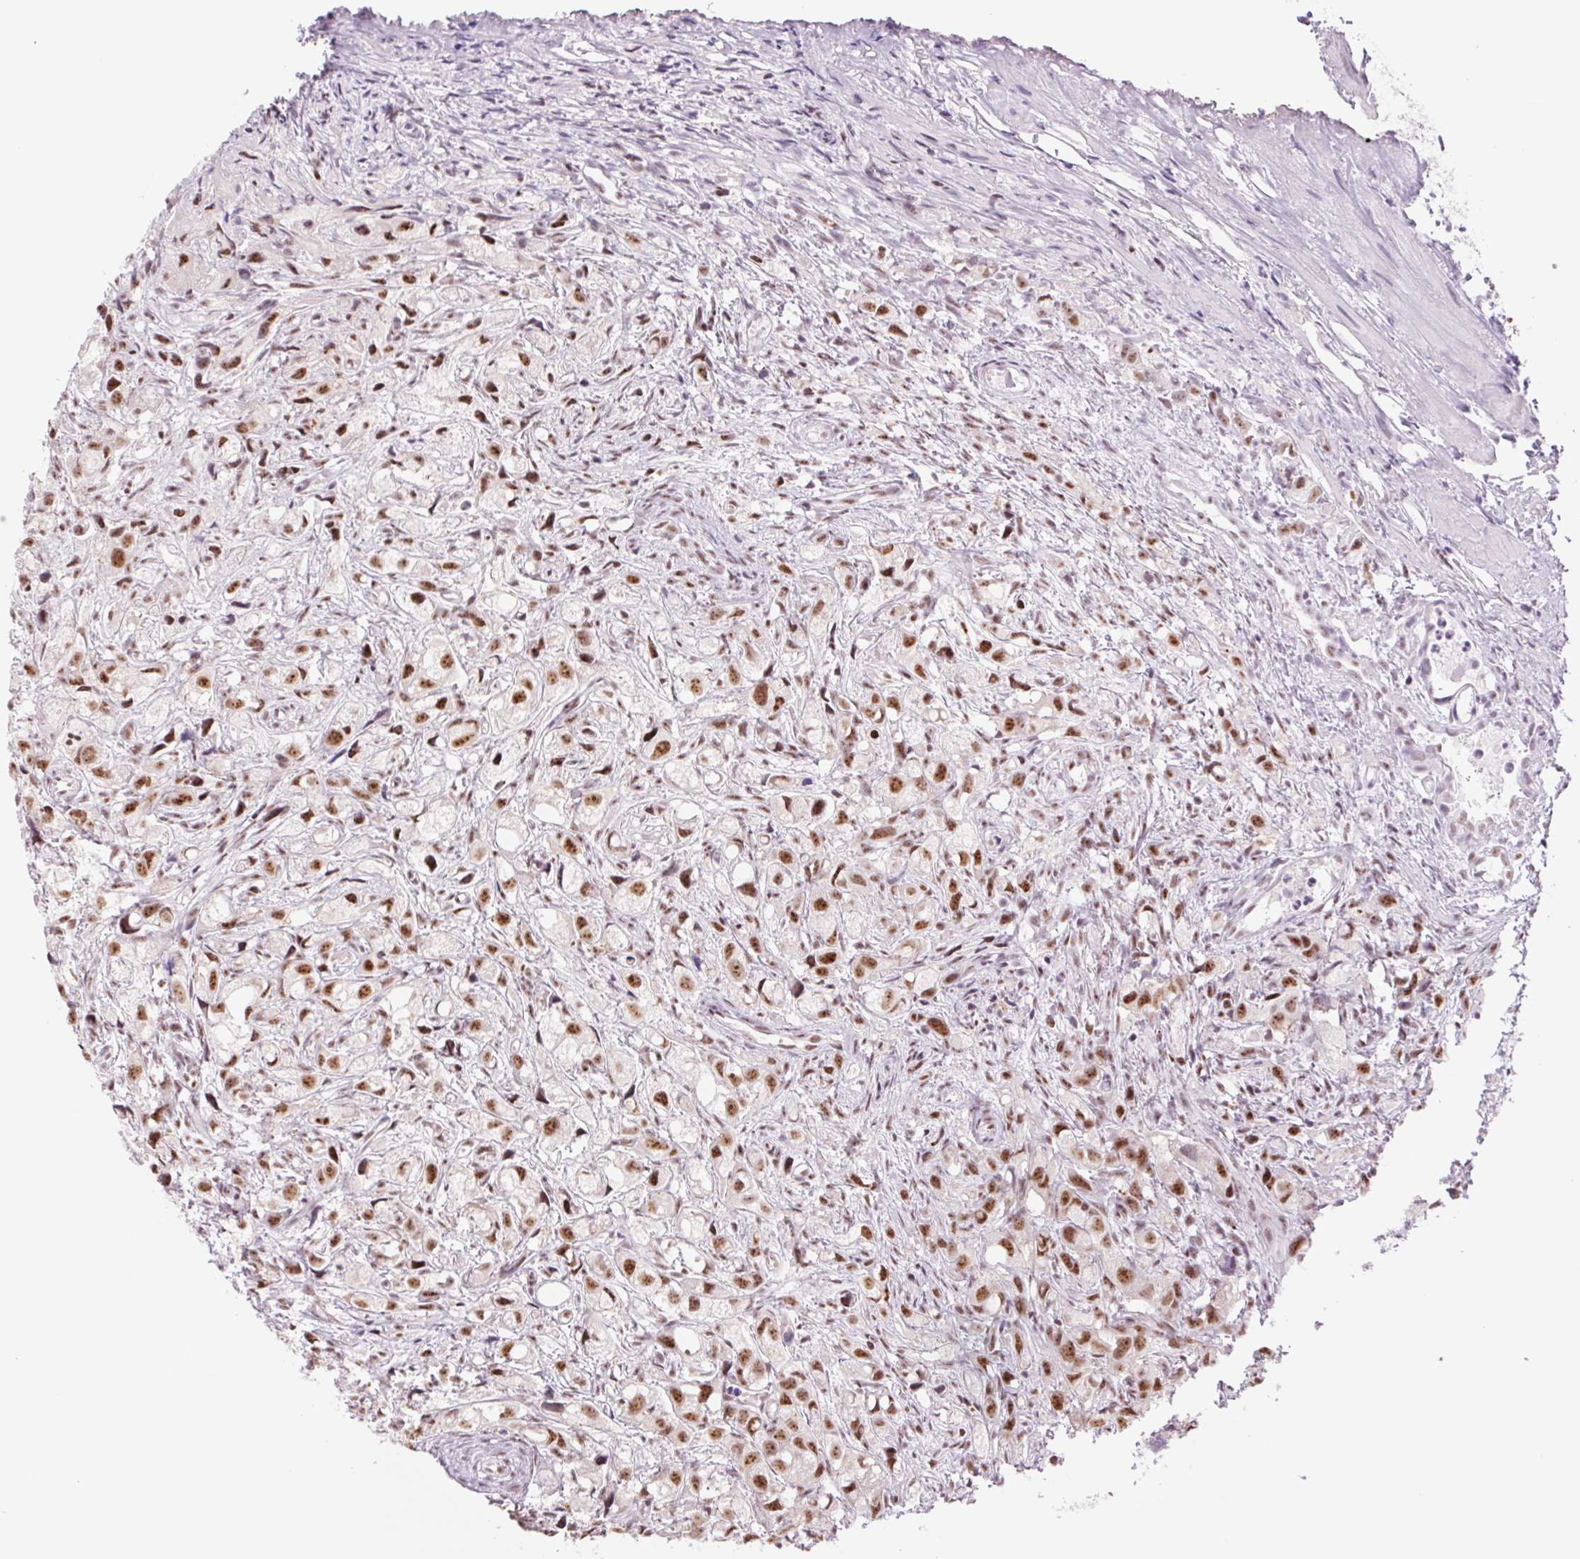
{"staining": {"intensity": "moderate", "quantity": ">75%", "location": "nuclear"}, "tissue": "prostate cancer", "cell_type": "Tumor cells", "image_type": "cancer", "snomed": [{"axis": "morphology", "description": "Adenocarcinoma, High grade"}, {"axis": "topography", "description": "Prostate"}], "caption": "There is medium levels of moderate nuclear staining in tumor cells of high-grade adenocarcinoma (prostate), as demonstrated by immunohistochemical staining (brown color).", "gene": "ZC3H14", "patient": {"sex": "male", "age": 75}}